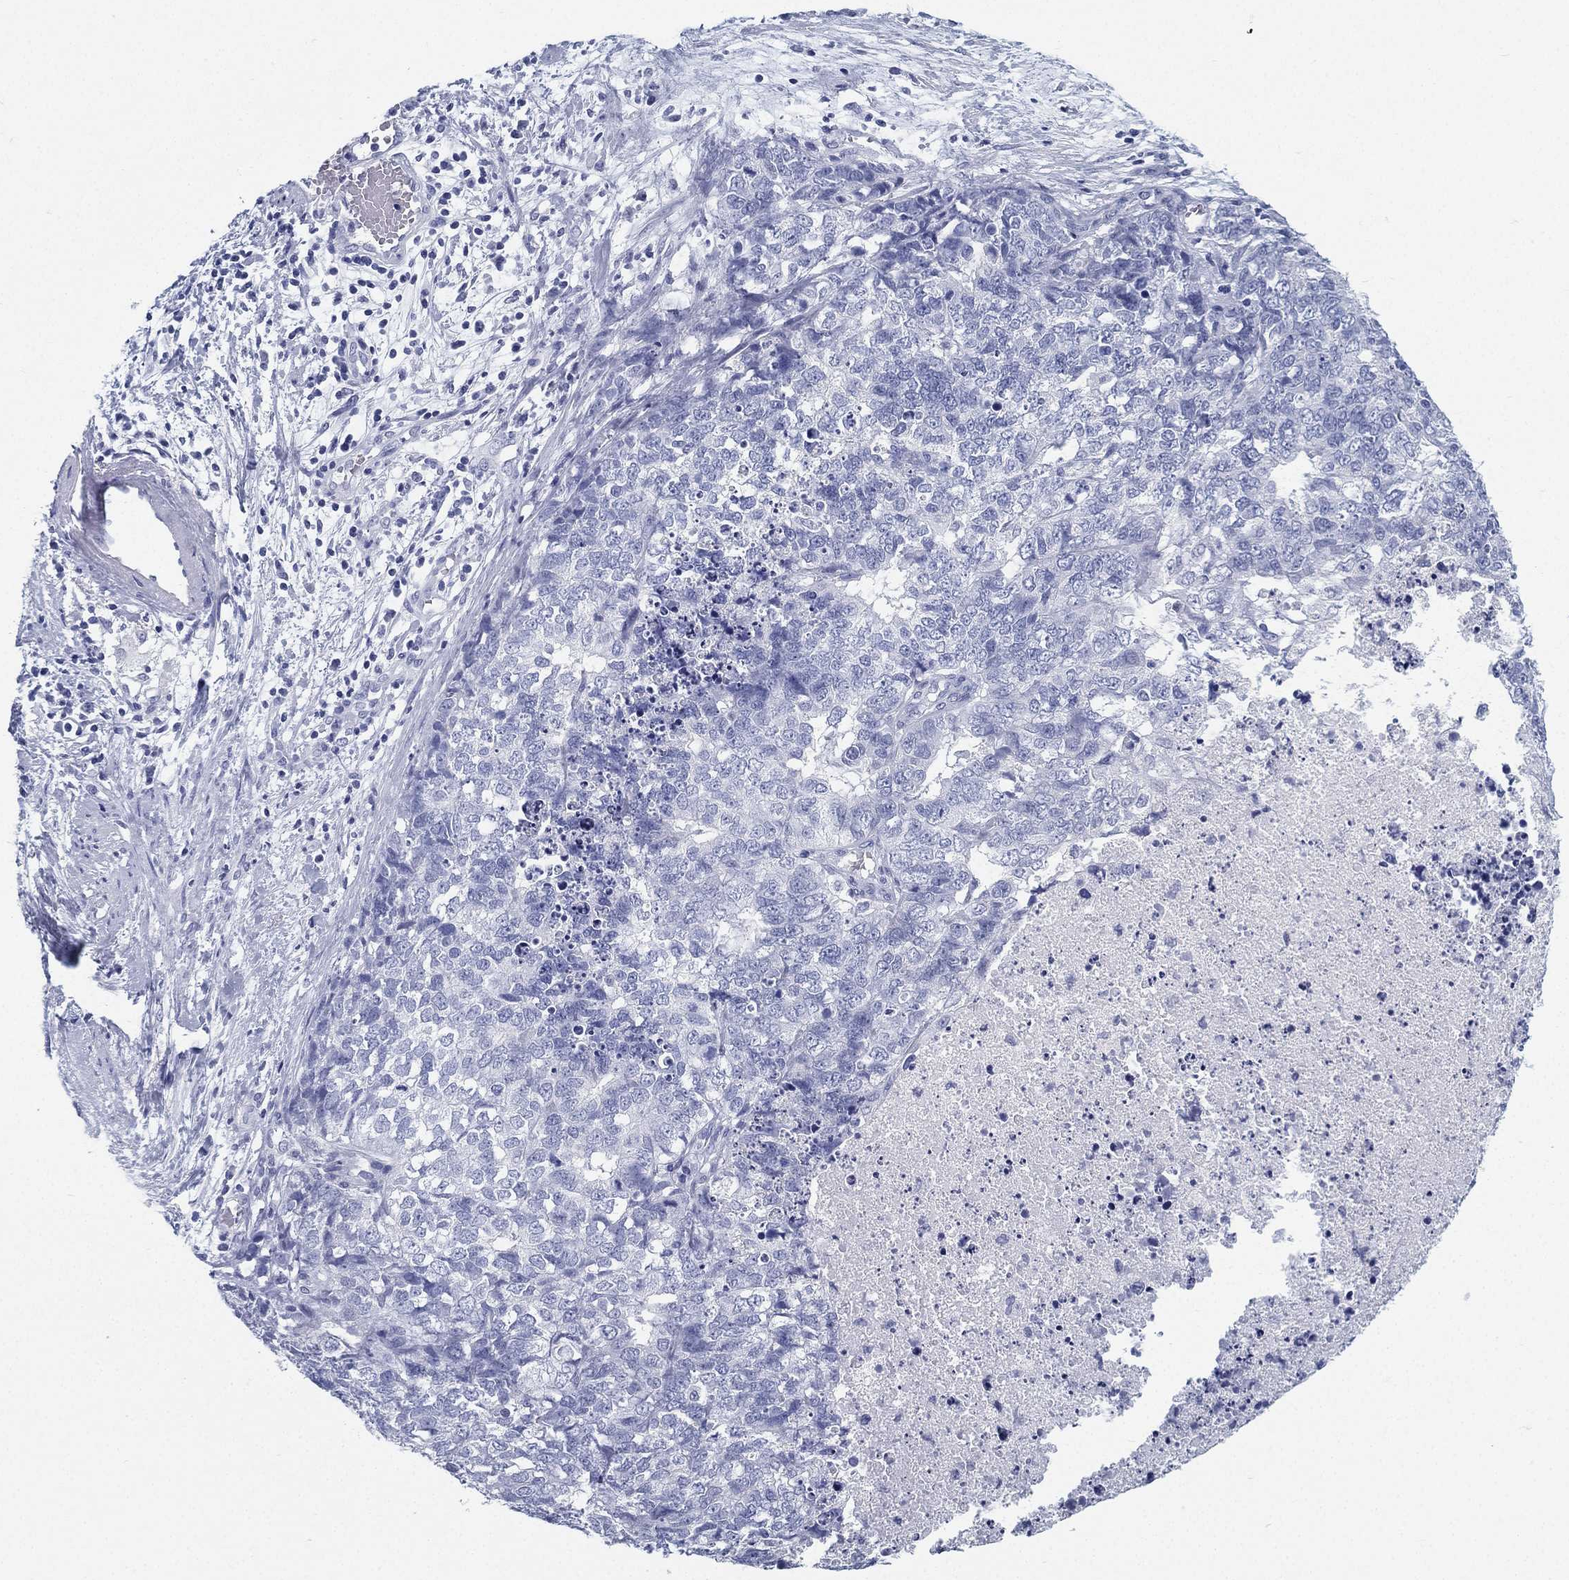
{"staining": {"intensity": "negative", "quantity": "none", "location": "none"}, "tissue": "cervical cancer", "cell_type": "Tumor cells", "image_type": "cancer", "snomed": [{"axis": "morphology", "description": "Squamous cell carcinoma, NOS"}, {"axis": "topography", "description": "Cervix"}], "caption": "Human squamous cell carcinoma (cervical) stained for a protein using immunohistochemistry demonstrates no positivity in tumor cells.", "gene": "ATP1B2", "patient": {"sex": "female", "age": 63}}